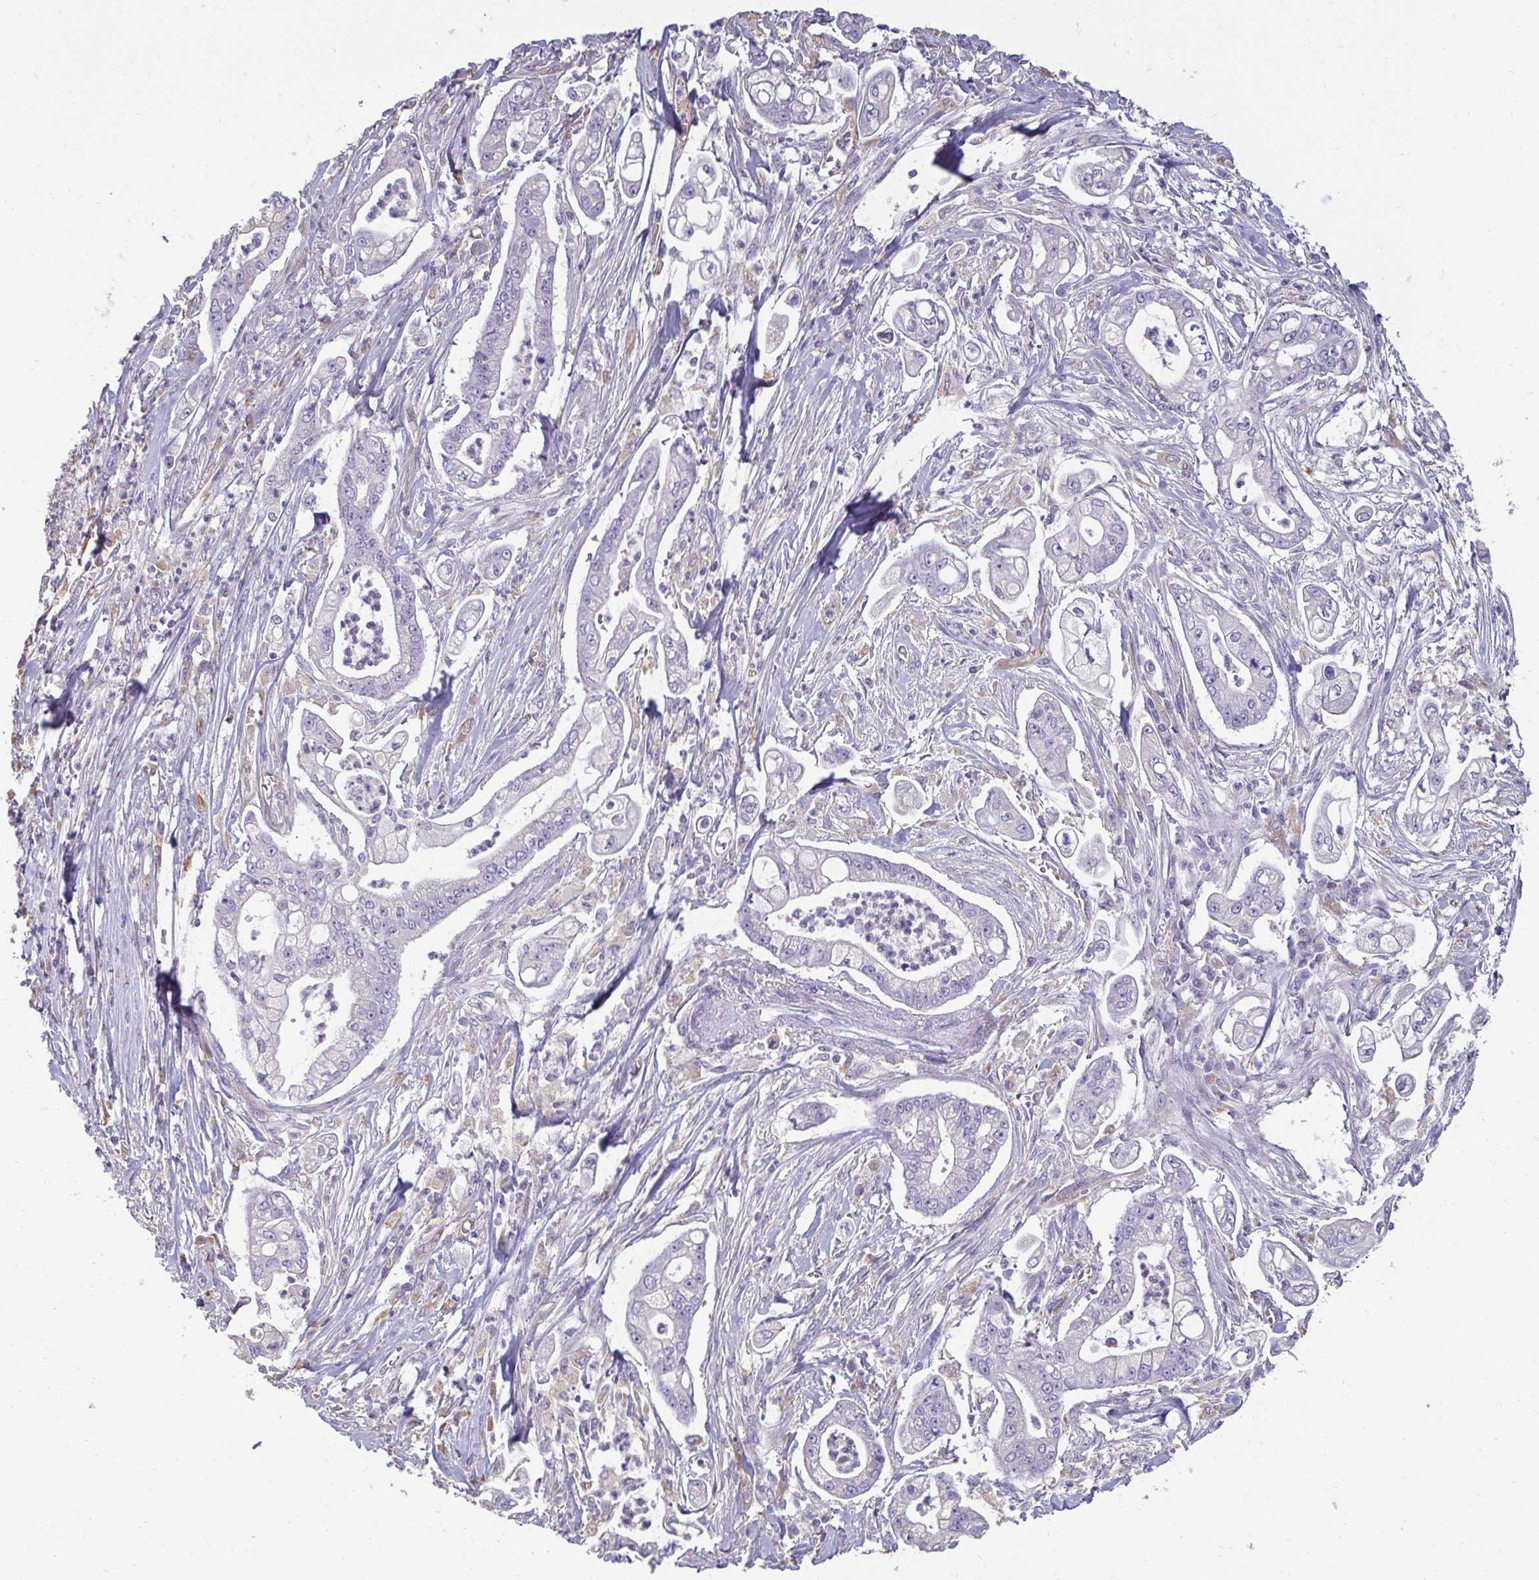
{"staining": {"intensity": "negative", "quantity": "none", "location": "none"}, "tissue": "pancreatic cancer", "cell_type": "Tumor cells", "image_type": "cancer", "snomed": [{"axis": "morphology", "description": "Adenocarcinoma, NOS"}, {"axis": "topography", "description": "Pancreas"}], "caption": "Immunohistochemistry (IHC) of pancreatic adenocarcinoma displays no positivity in tumor cells.", "gene": "PDE2A", "patient": {"sex": "female", "age": 69}}